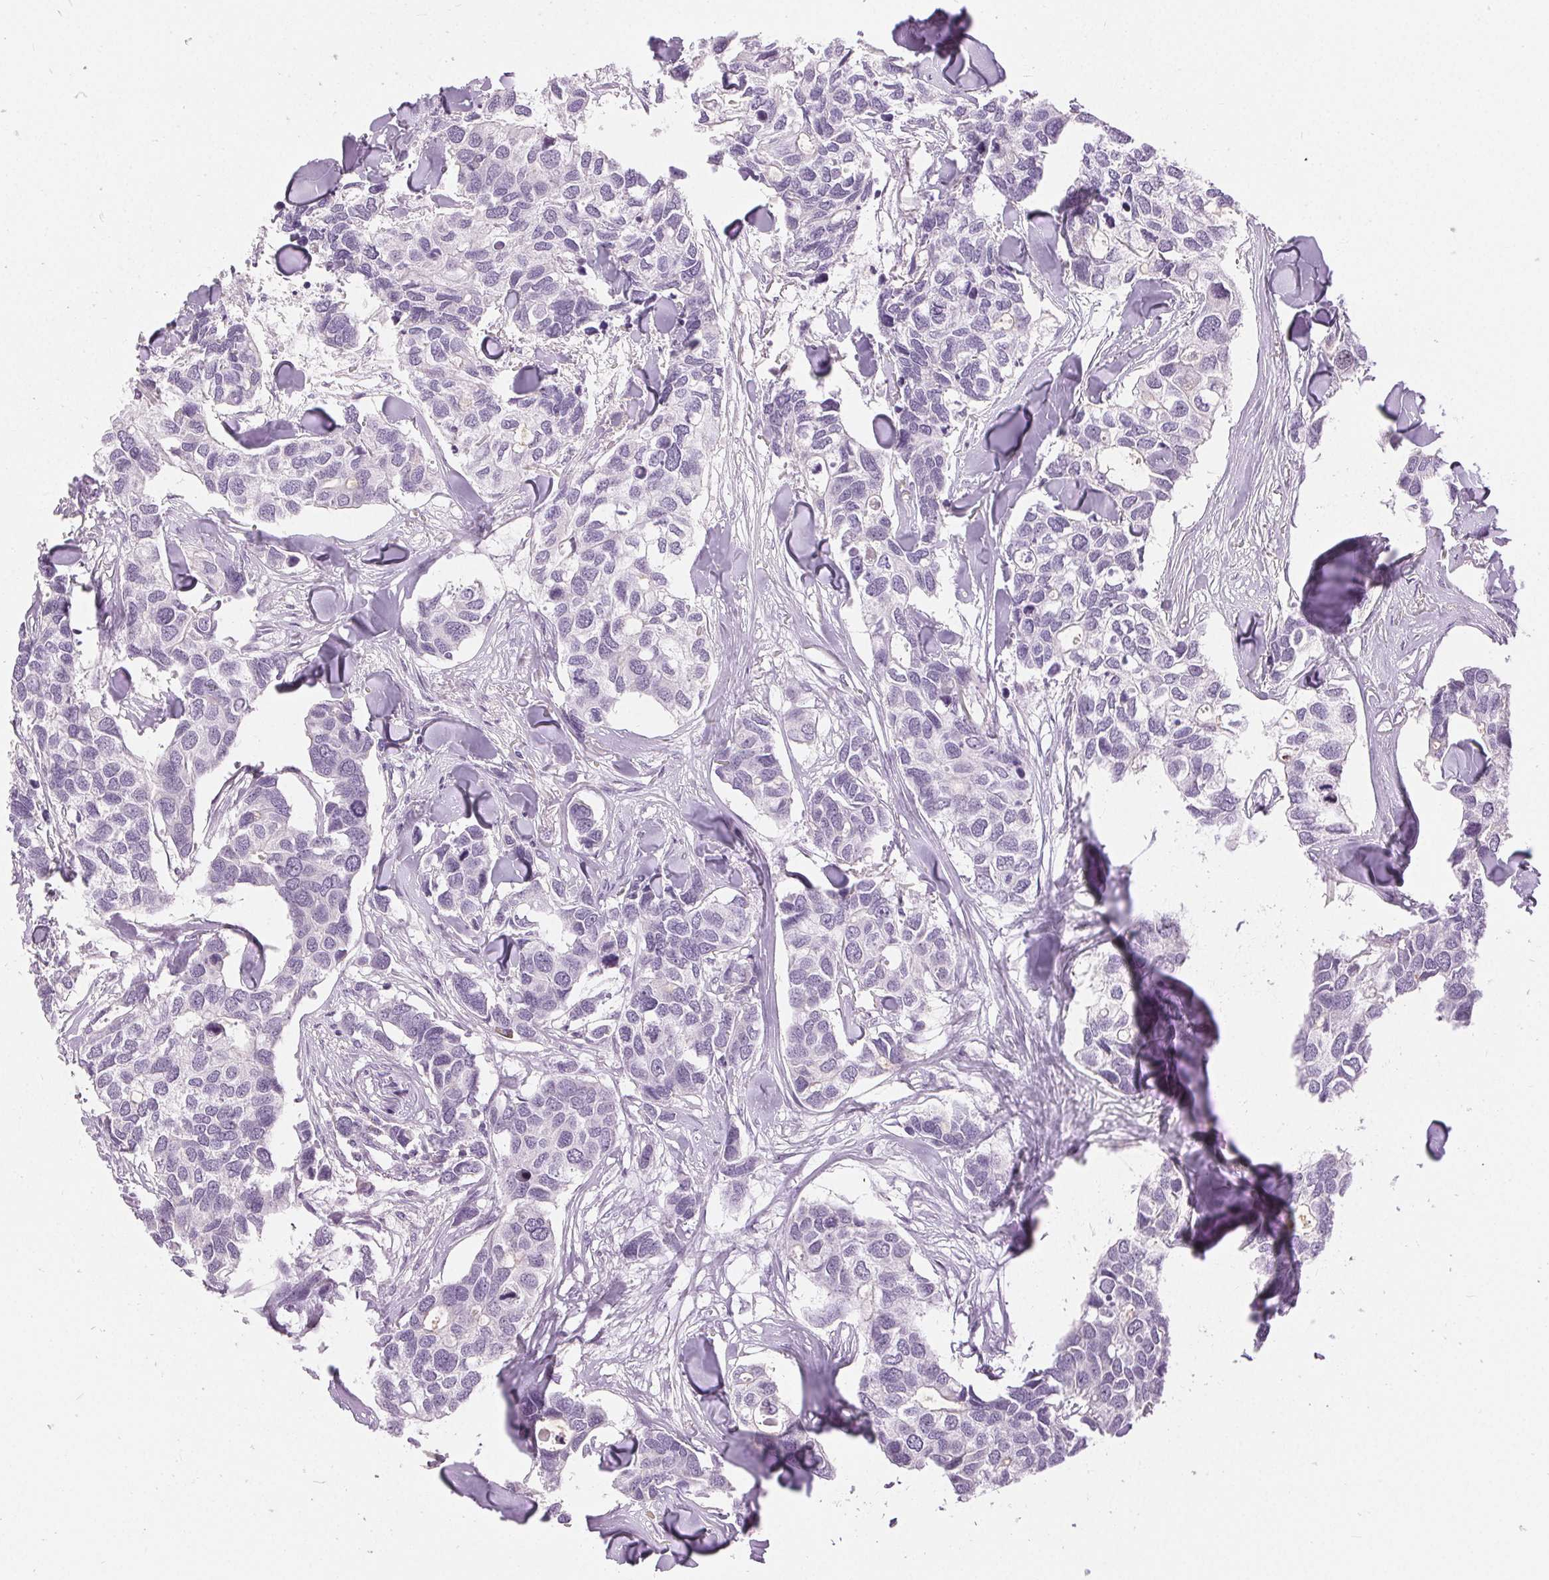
{"staining": {"intensity": "negative", "quantity": "none", "location": "none"}, "tissue": "breast cancer", "cell_type": "Tumor cells", "image_type": "cancer", "snomed": [{"axis": "morphology", "description": "Duct carcinoma"}, {"axis": "topography", "description": "Breast"}], "caption": "This is an IHC histopathology image of breast cancer. There is no positivity in tumor cells.", "gene": "DSG3", "patient": {"sex": "female", "age": 83}}